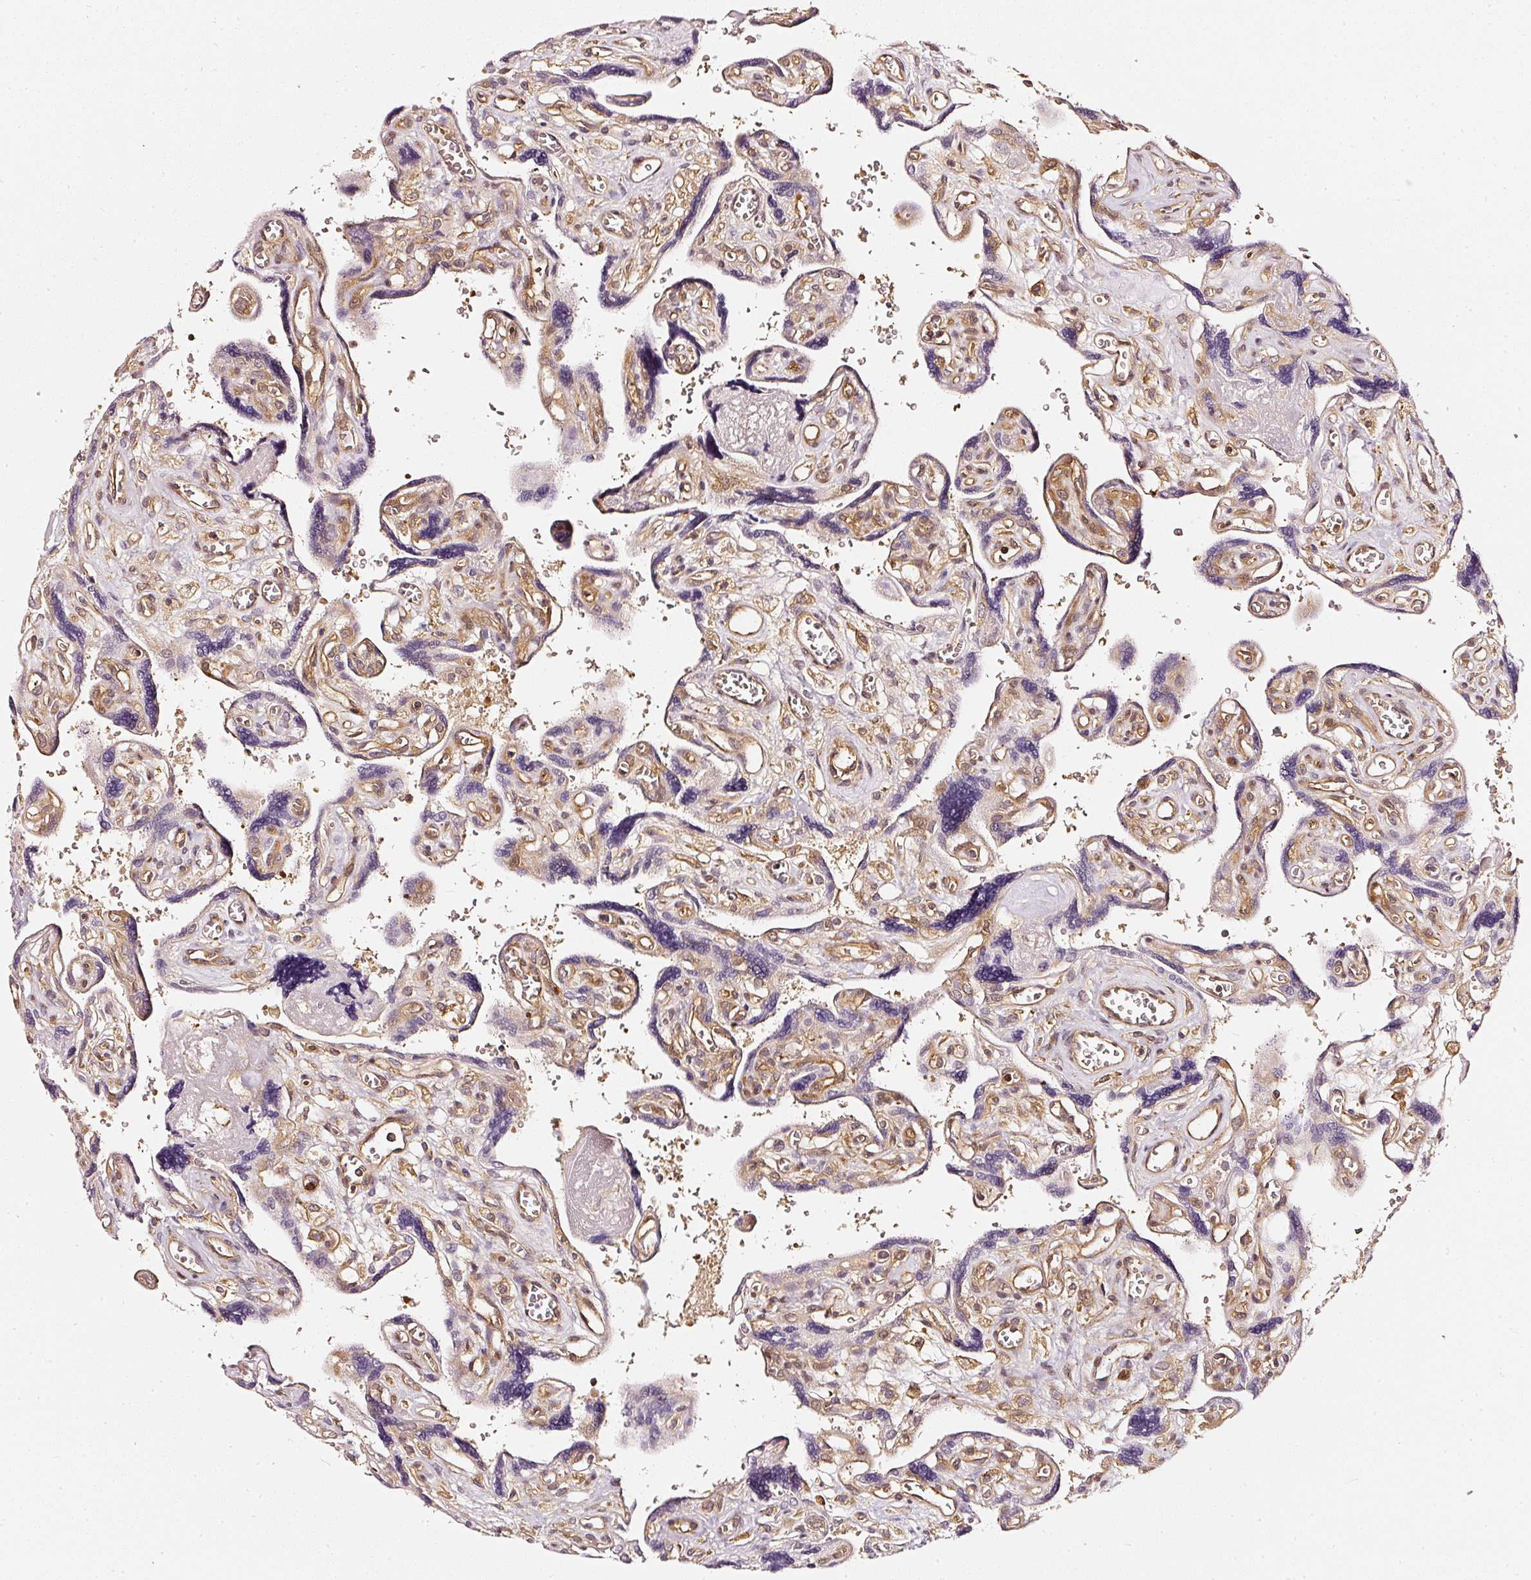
{"staining": {"intensity": "moderate", "quantity": "25%-75%", "location": "cytoplasmic/membranous"}, "tissue": "placenta", "cell_type": "Trophoblastic cells", "image_type": "normal", "snomed": [{"axis": "morphology", "description": "Normal tissue, NOS"}, {"axis": "topography", "description": "Placenta"}], "caption": "IHC staining of normal placenta, which exhibits medium levels of moderate cytoplasmic/membranous expression in approximately 25%-75% of trophoblastic cells indicating moderate cytoplasmic/membranous protein expression. The staining was performed using DAB (3,3'-diaminobenzidine) (brown) for protein detection and nuclei were counterstained in hematoxylin (blue).", "gene": "ASMTL", "patient": {"sex": "female", "age": 39}}